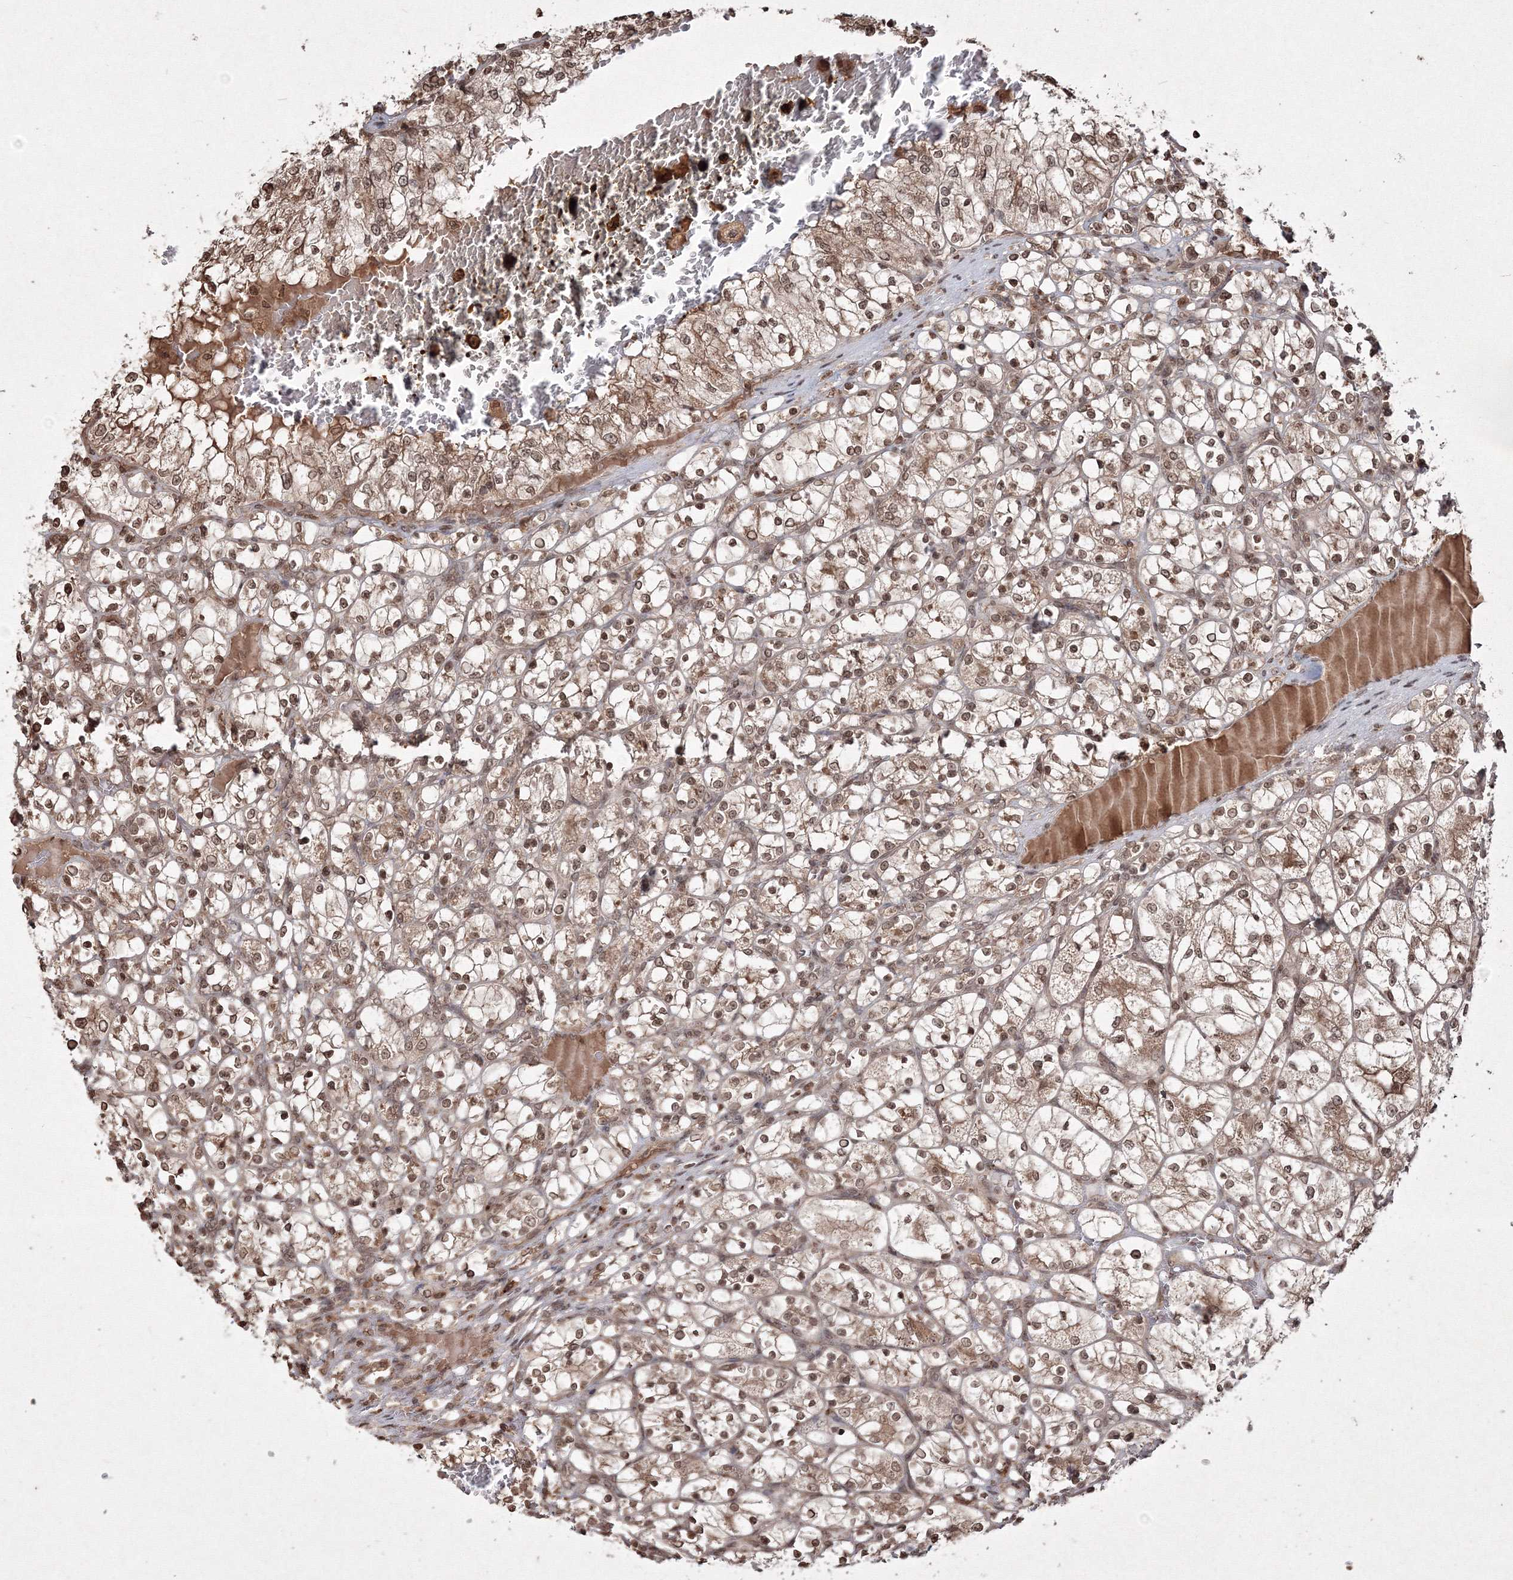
{"staining": {"intensity": "moderate", "quantity": ">75%", "location": "cytoplasmic/membranous,nuclear"}, "tissue": "renal cancer", "cell_type": "Tumor cells", "image_type": "cancer", "snomed": [{"axis": "morphology", "description": "Adenocarcinoma, NOS"}, {"axis": "topography", "description": "Kidney"}], "caption": "Immunohistochemistry (DAB) staining of renal cancer displays moderate cytoplasmic/membranous and nuclear protein staining in about >75% of tumor cells.", "gene": "PEX13", "patient": {"sex": "female", "age": 69}}